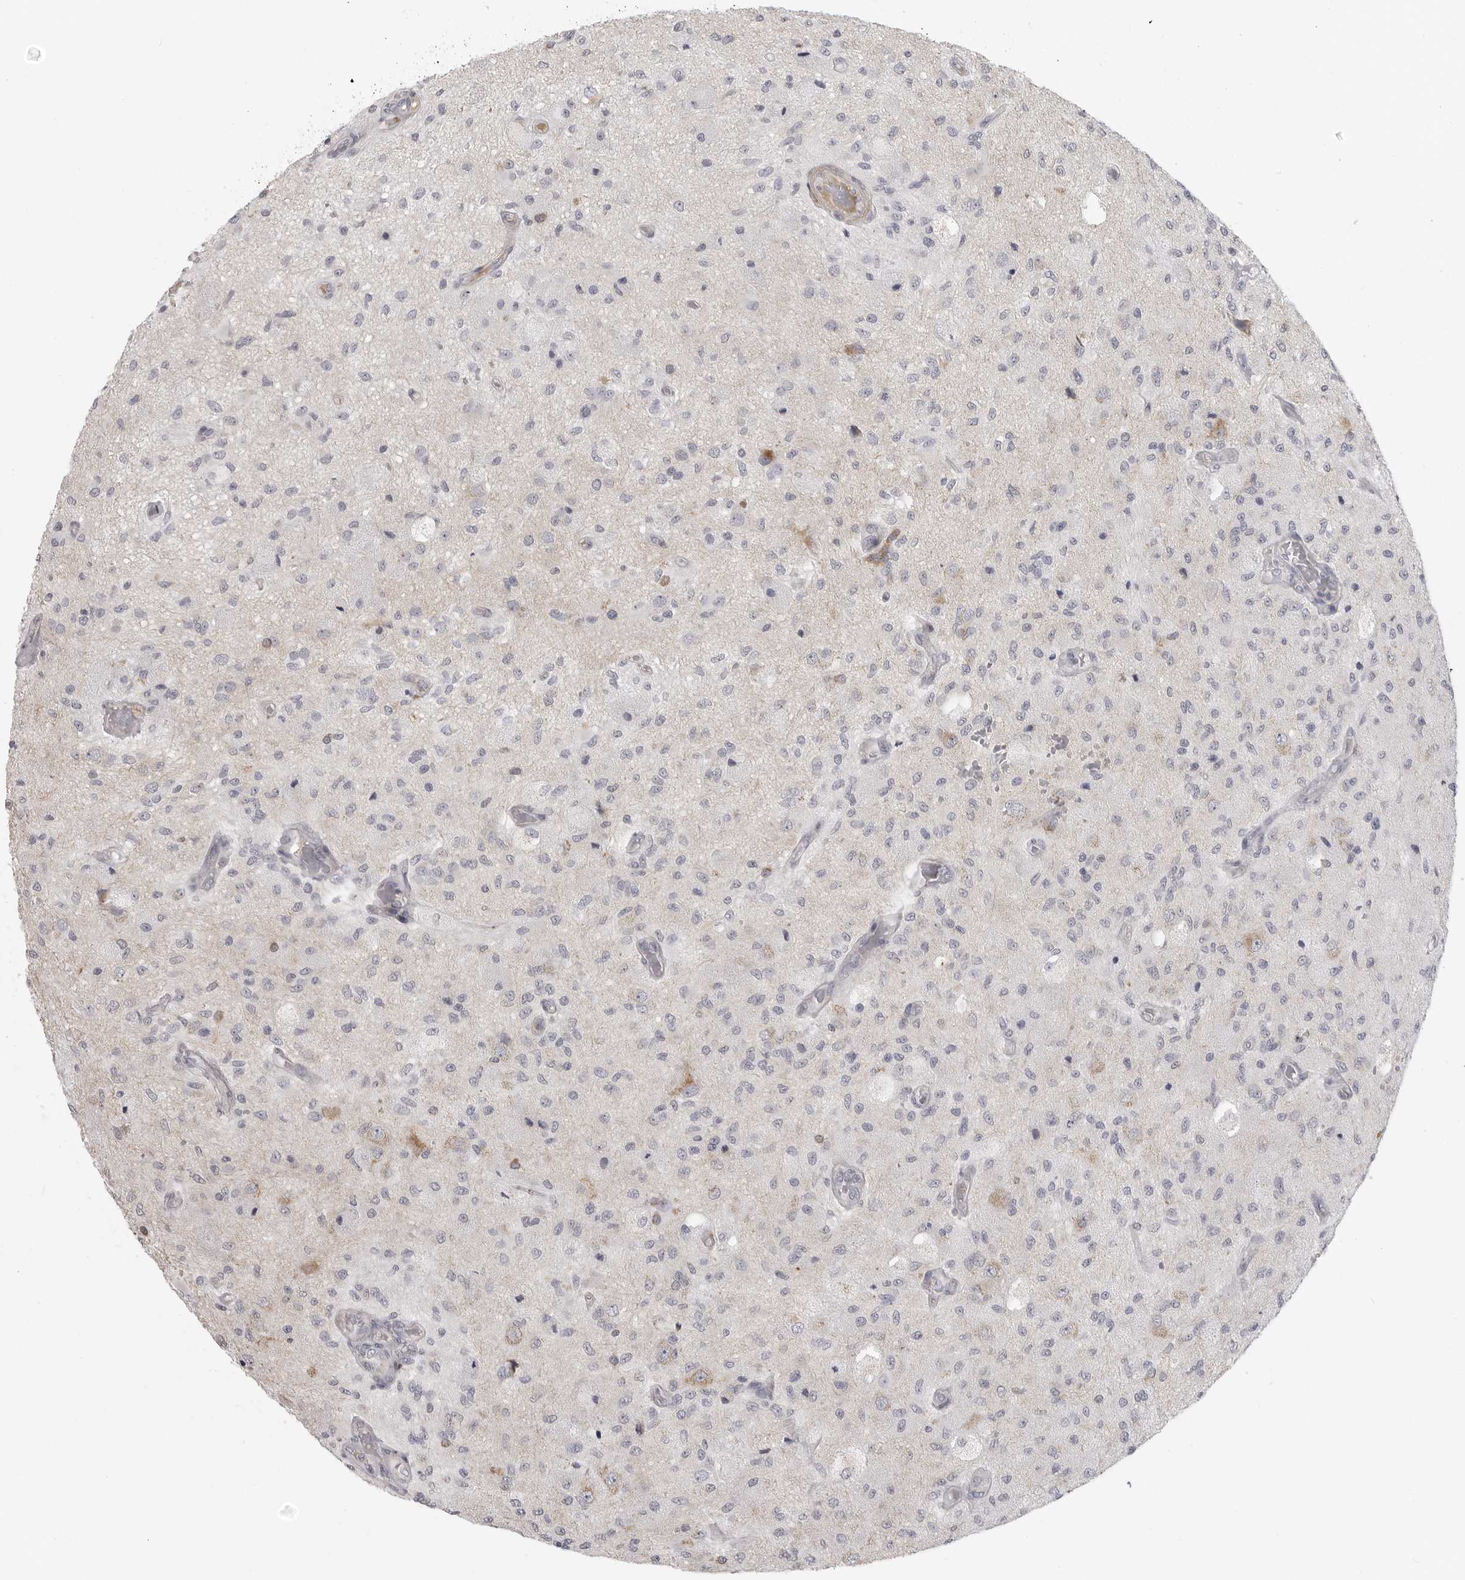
{"staining": {"intensity": "negative", "quantity": "none", "location": "none"}, "tissue": "glioma", "cell_type": "Tumor cells", "image_type": "cancer", "snomed": [{"axis": "morphology", "description": "Normal tissue, NOS"}, {"axis": "morphology", "description": "Glioma, malignant, High grade"}, {"axis": "topography", "description": "Cerebral cortex"}], "caption": "Tumor cells show no significant staining in glioma.", "gene": "MAP7D1", "patient": {"sex": "male", "age": 77}}